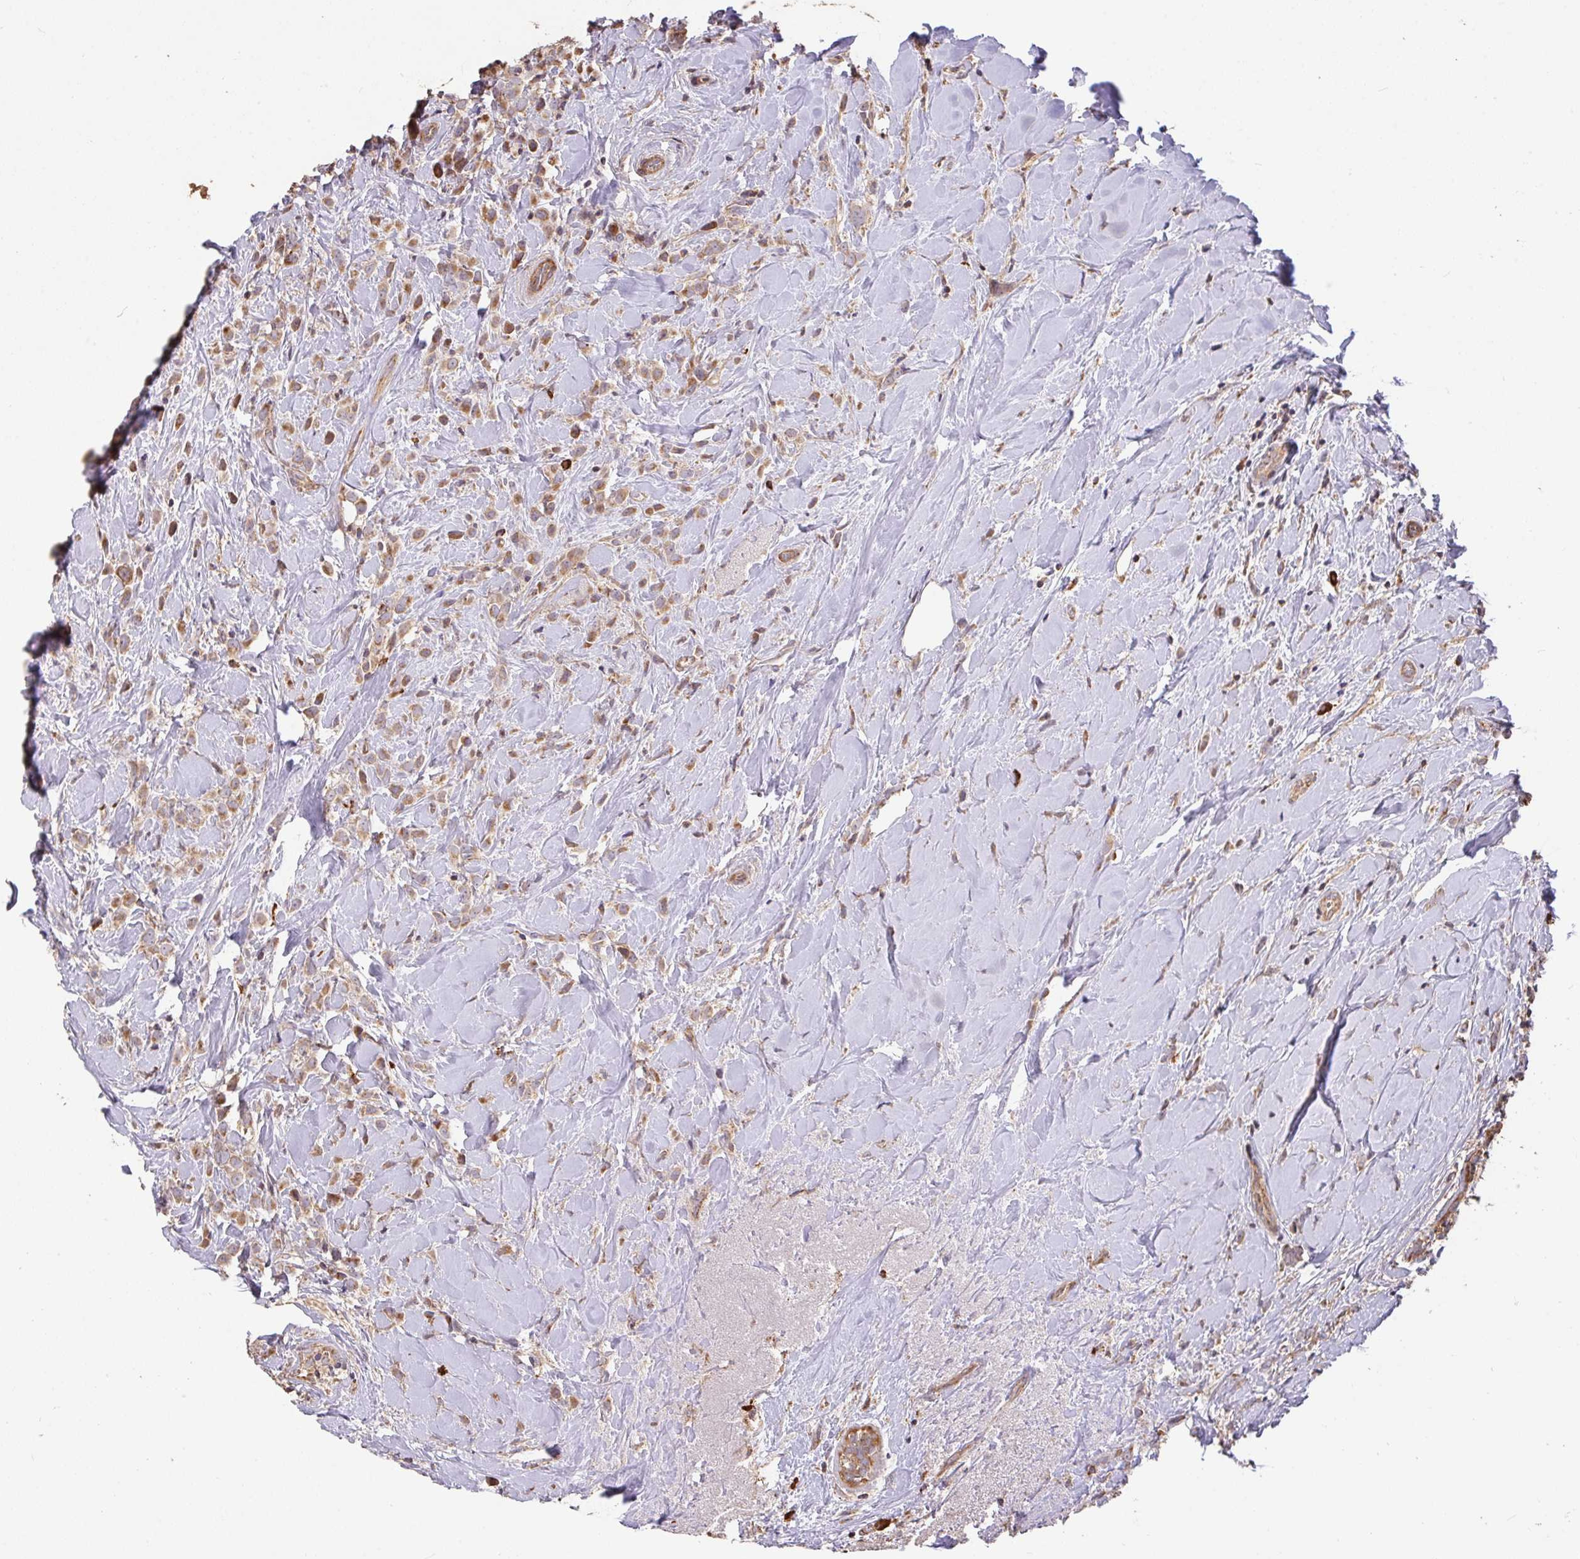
{"staining": {"intensity": "moderate", "quantity": ">75%", "location": "cytoplasmic/membranous"}, "tissue": "breast cancer", "cell_type": "Tumor cells", "image_type": "cancer", "snomed": [{"axis": "morphology", "description": "Duct carcinoma"}, {"axis": "topography", "description": "Breast"}], "caption": "Infiltrating ductal carcinoma (breast) was stained to show a protein in brown. There is medium levels of moderate cytoplasmic/membranous expression in about >75% of tumor cells.", "gene": "FCER1A", "patient": {"sex": "female", "age": 80}}